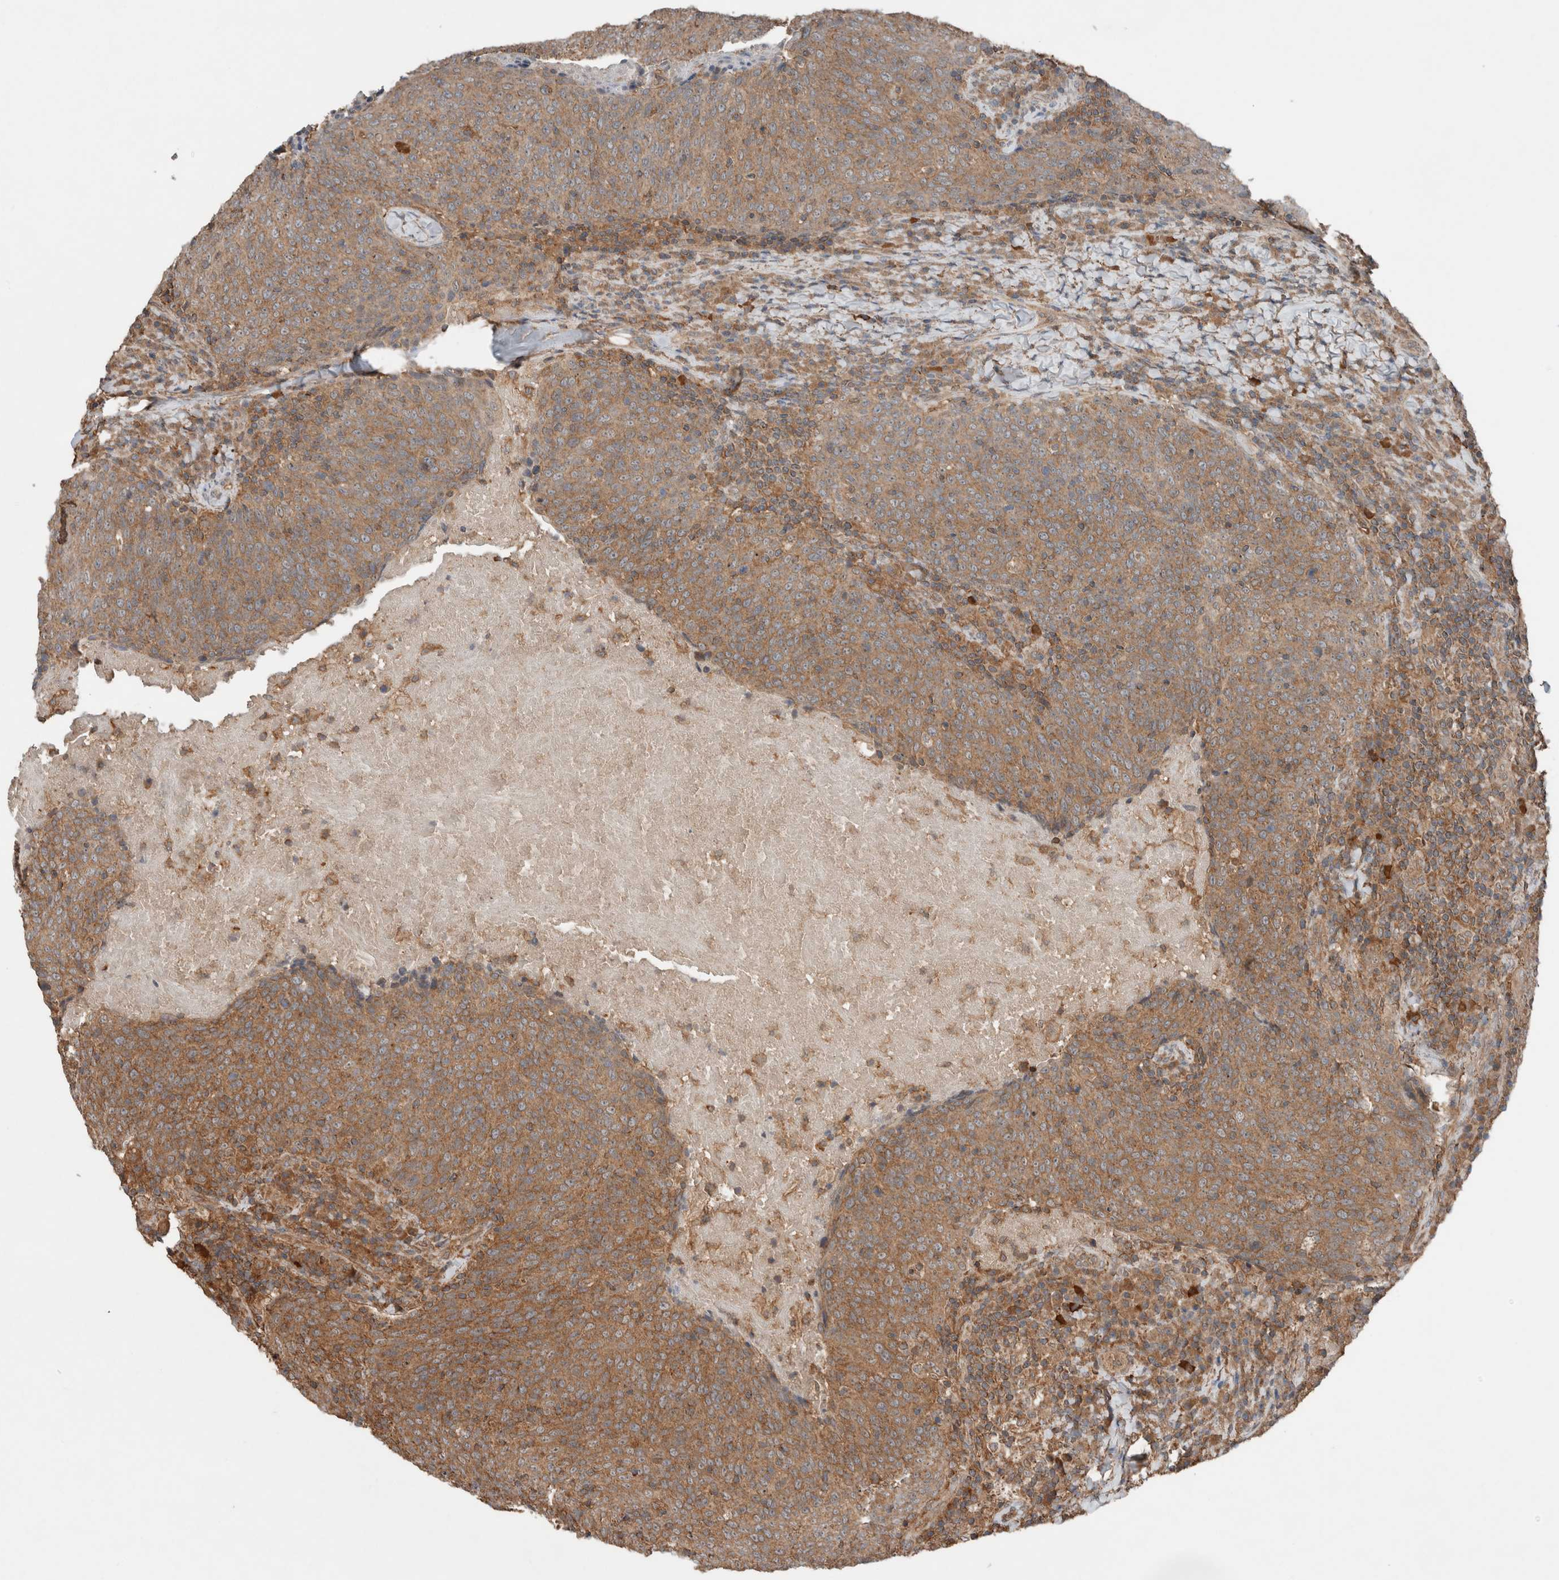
{"staining": {"intensity": "moderate", "quantity": ">75%", "location": "cytoplasmic/membranous"}, "tissue": "head and neck cancer", "cell_type": "Tumor cells", "image_type": "cancer", "snomed": [{"axis": "morphology", "description": "Squamous cell carcinoma, NOS"}, {"axis": "morphology", "description": "Squamous cell carcinoma, metastatic, NOS"}, {"axis": "topography", "description": "Lymph node"}, {"axis": "topography", "description": "Head-Neck"}], "caption": "High-magnification brightfield microscopy of head and neck cancer stained with DAB (3,3'-diaminobenzidine) (brown) and counterstained with hematoxylin (blue). tumor cells exhibit moderate cytoplasmic/membranous positivity is present in about>75% of cells.", "gene": "KLK14", "patient": {"sex": "male", "age": 62}}